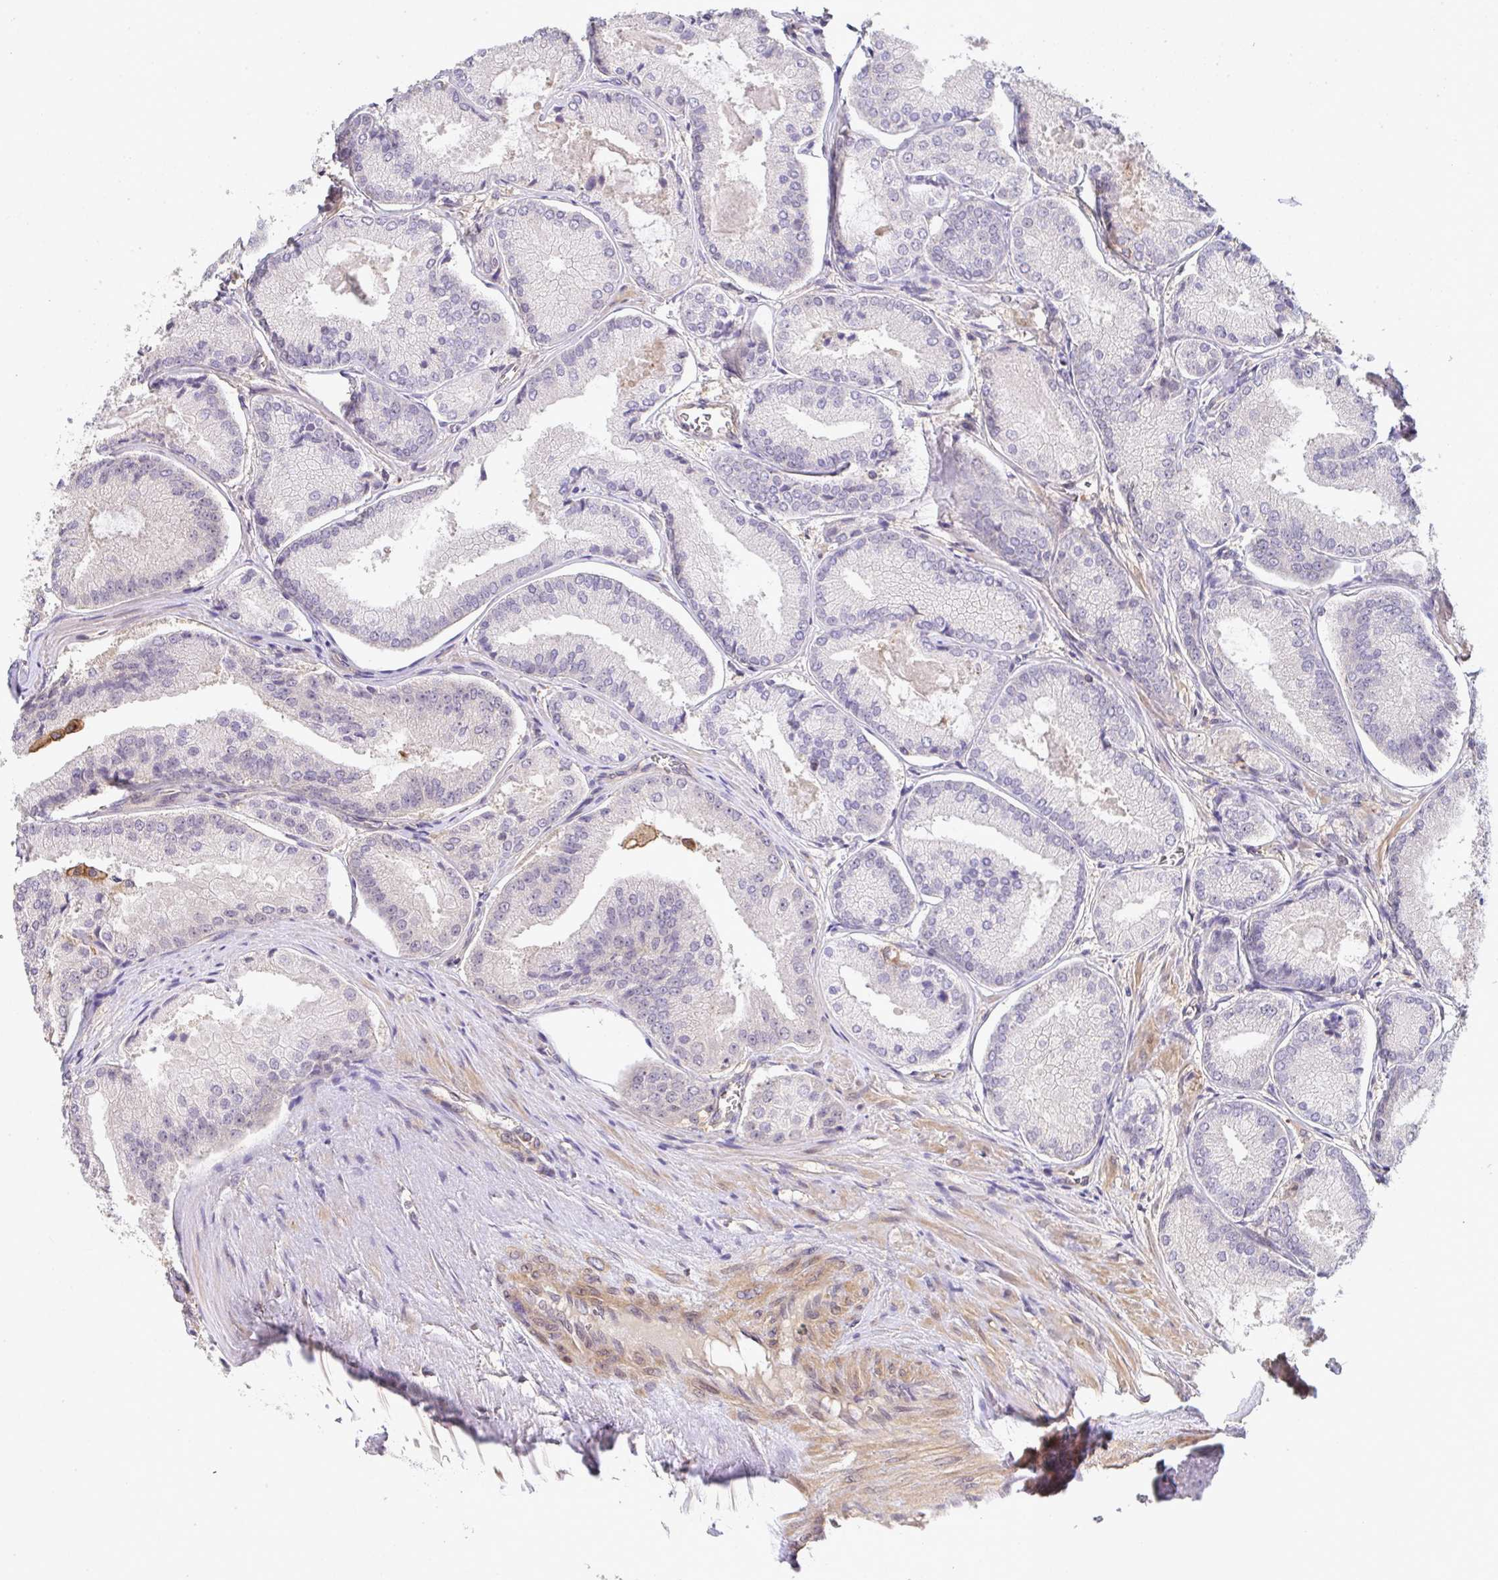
{"staining": {"intensity": "negative", "quantity": "none", "location": "none"}, "tissue": "prostate cancer", "cell_type": "Tumor cells", "image_type": "cancer", "snomed": [{"axis": "morphology", "description": "Adenocarcinoma, High grade"}, {"axis": "topography", "description": "Prostate"}], "caption": "This is an immunohistochemistry (IHC) histopathology image of prostate cancer. There is no positivity in tumor cells.", "gene": "EEF1AKMT1", "patient": {"sex": "male", "age": 73}}